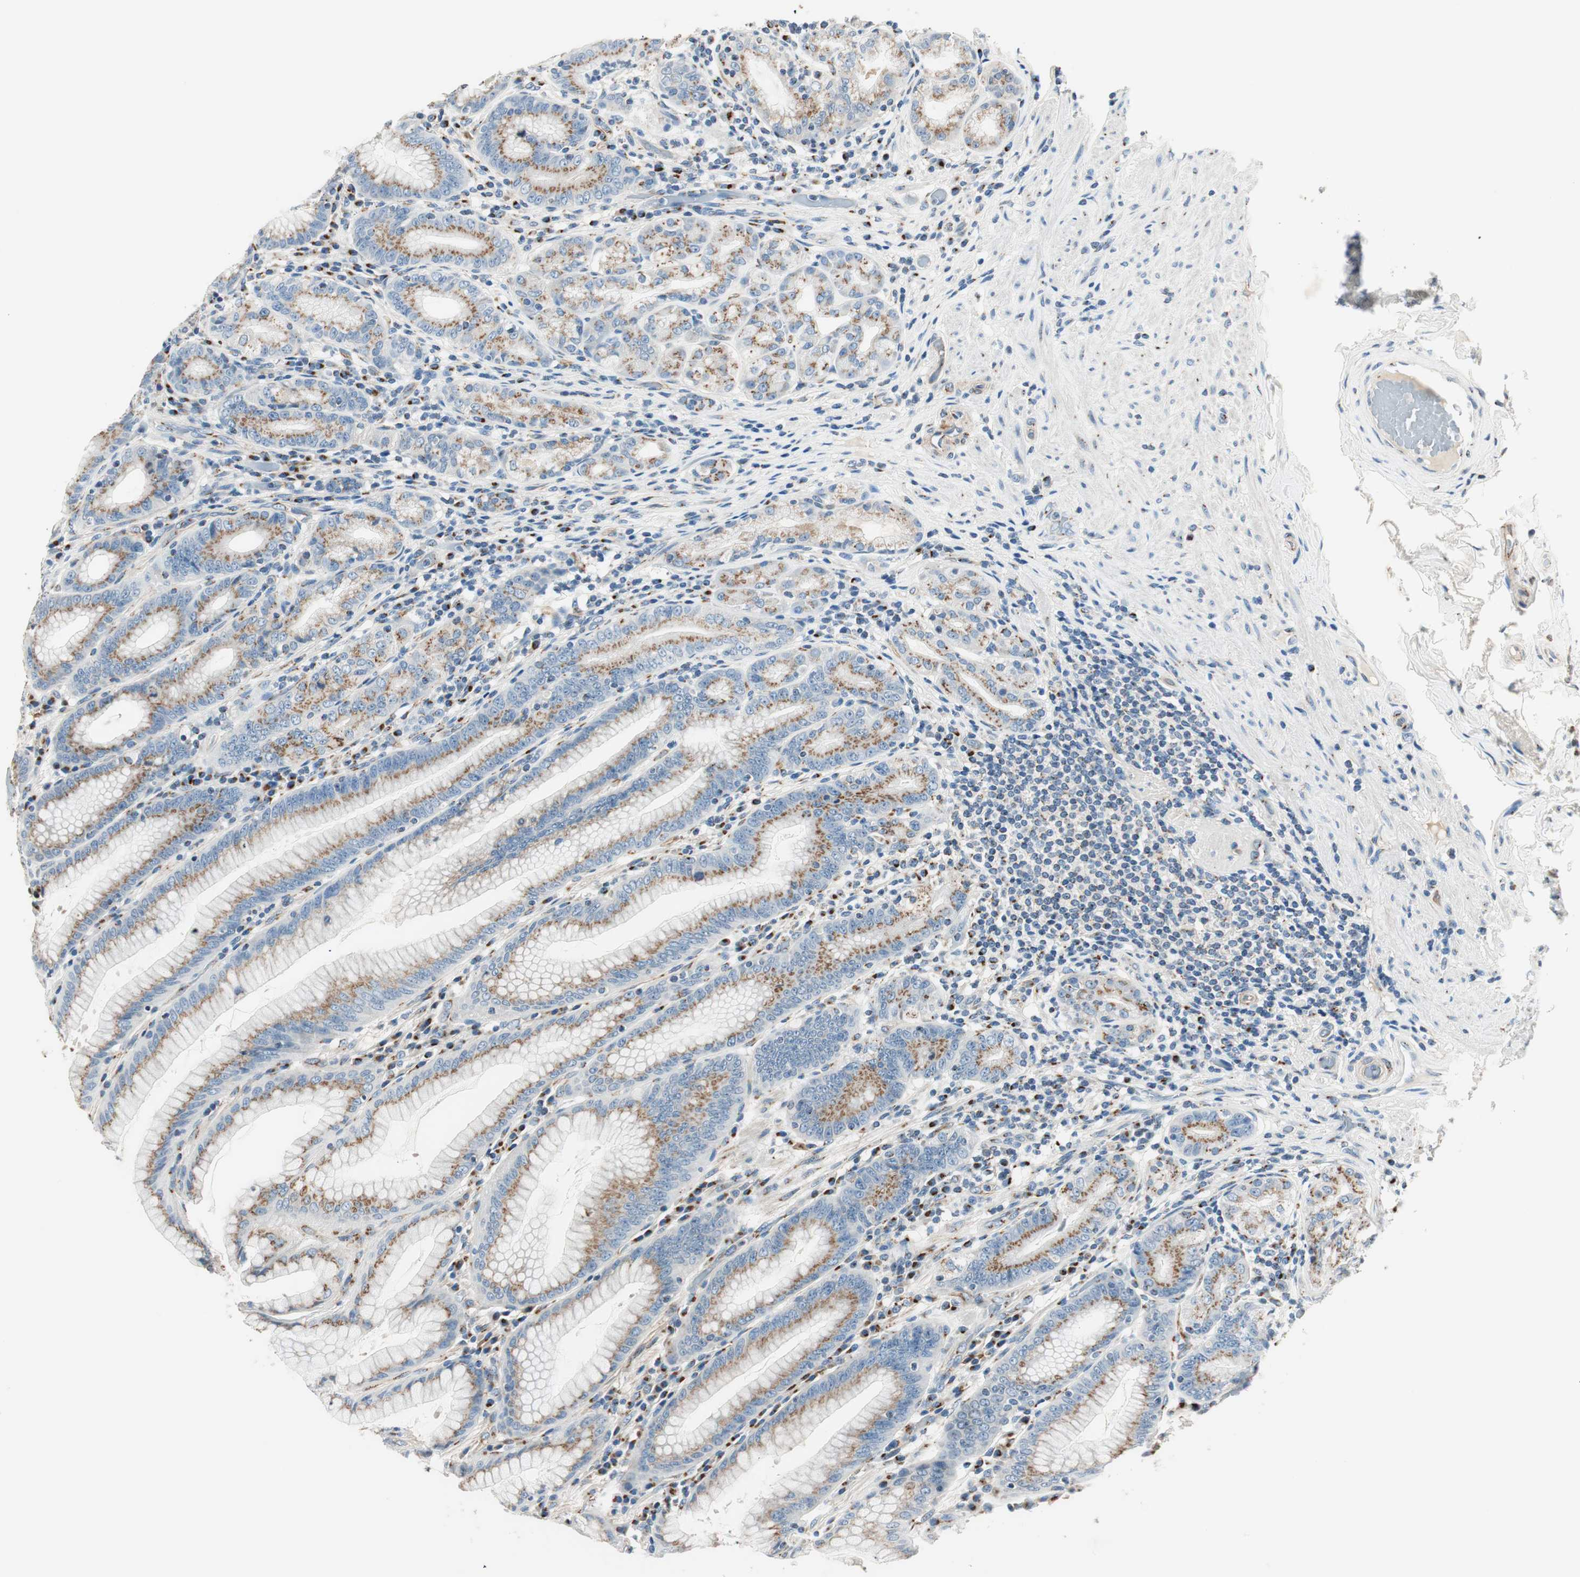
{"staining": {"intensity": "moderate", "quantity": "25%-75%", "location": "cytoplasmic/membranous"}, "tissue": "stomach", "cell_type": "Glandular cells", "image_type": "normal", "snomed": [{"axis": "morphology", "description": "Normal tissue, NOS"}, {"axis": "topography", "description": "Stomach, lower"}], "caption": "Immunohistochemistry photomicrograph of benign stomach: stomach stained using immunohistochemistry (IHC) reveals medium levels of moderate protein expression localized specifically in the cytoplasmic/membranous of glandular cells, appearing as a cytoplasmic/membranous brown color.", "gene": "TMF1", "patient": {"sex": "female", "age": 76}}